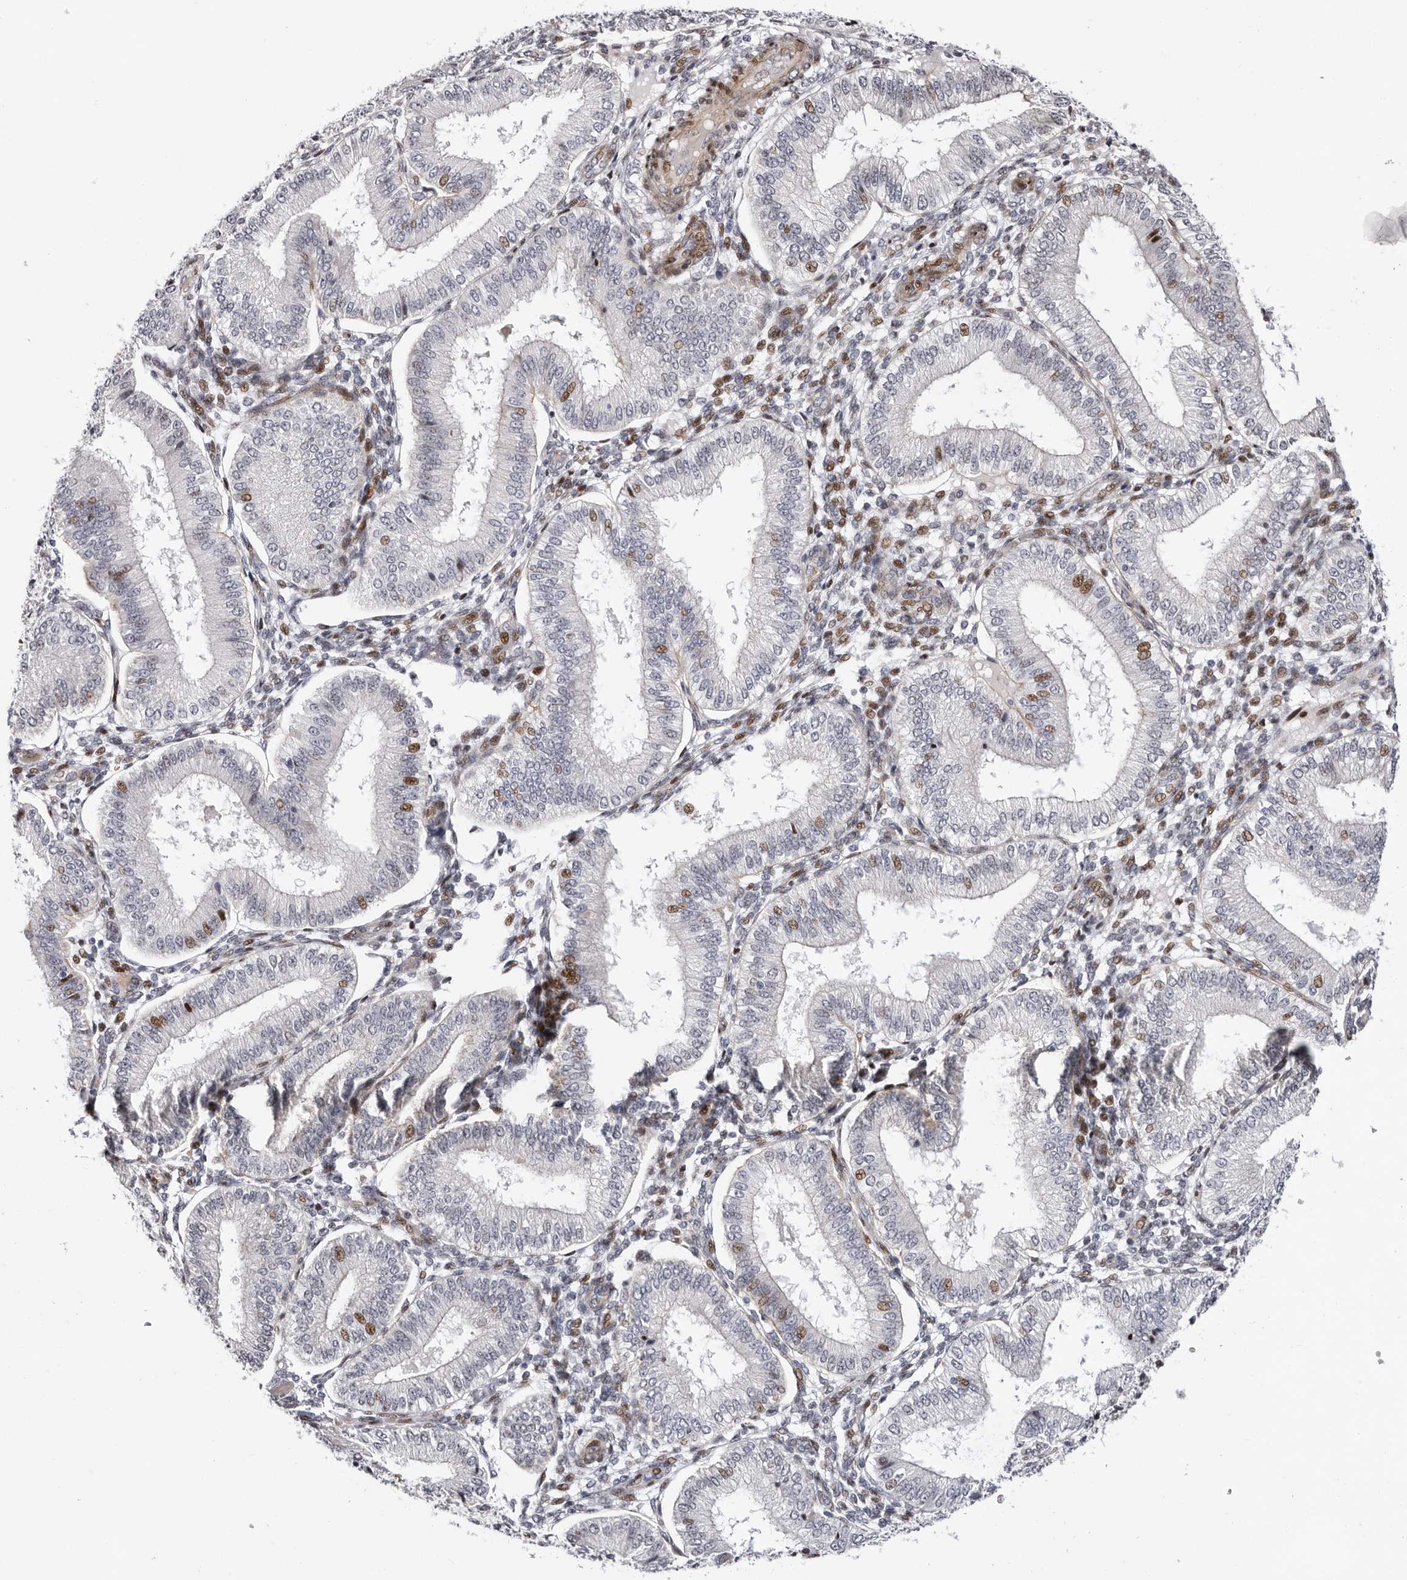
{"staining": {"intensity": "moderate", "quantity": "25%-75%", "location": "nuclear"}, "tissue": "endometrium", "cell_type": "Cells in endometrial stroma", "image_type": "normal", "snomed": [{"axis": "morphology", "description": "Normal tissue, NOS"}, {"axis": "topography", "description": "Endometrium"}], "caption": "Brown immunohistochemical staining in benign endometrium shows moderate nuclear expression in approximately 25%-75% of cells in endometrial stroma.", "gene": "EPHX3", "patient": {"sex": "female", "age": 39}}